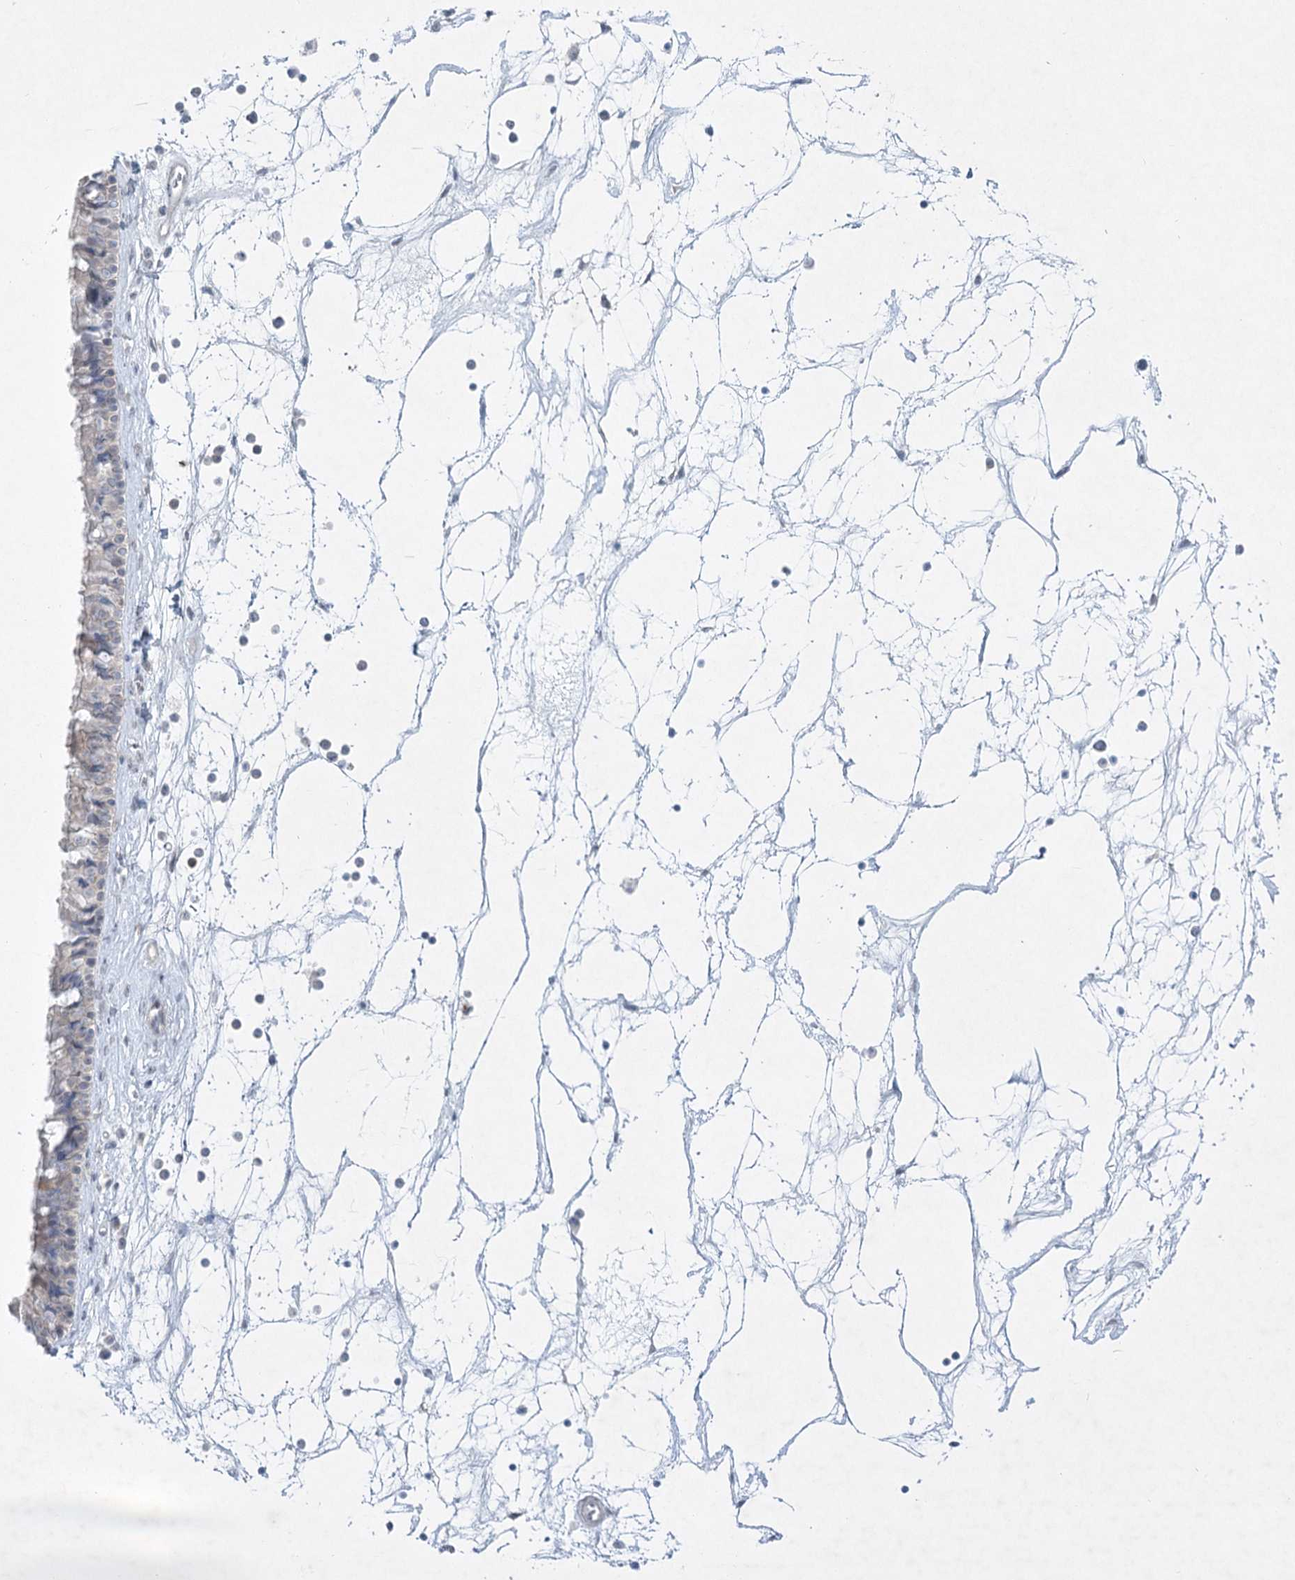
{"staining": {"intensity": "weak", "quantity": "25%-75%", "location": "cytoplasmic/membranous"}, "tissue": "nasopharynx", "cell_type": "Respiratory epithelial cells", "image_type": "normal", "snomed": [{"axis": "morphology", "description": "Normal tissue, NOS"}, {"axis": "topography", "description": "Nasopharynx"}], "caption": "Immunohistochemistry (IHC) micrograph of unremarkable nasopharynx: human nasopharynx stained using immunohistochemistry reveals low levels of weak protein expression localized specifically in the cytoplasmic/membranous of respiratory epithelial cells, appearing as a cytoplasmic/membranous brown color.", "gene": "AAMDC", "patient": {"sex": "male", "age": 64}}